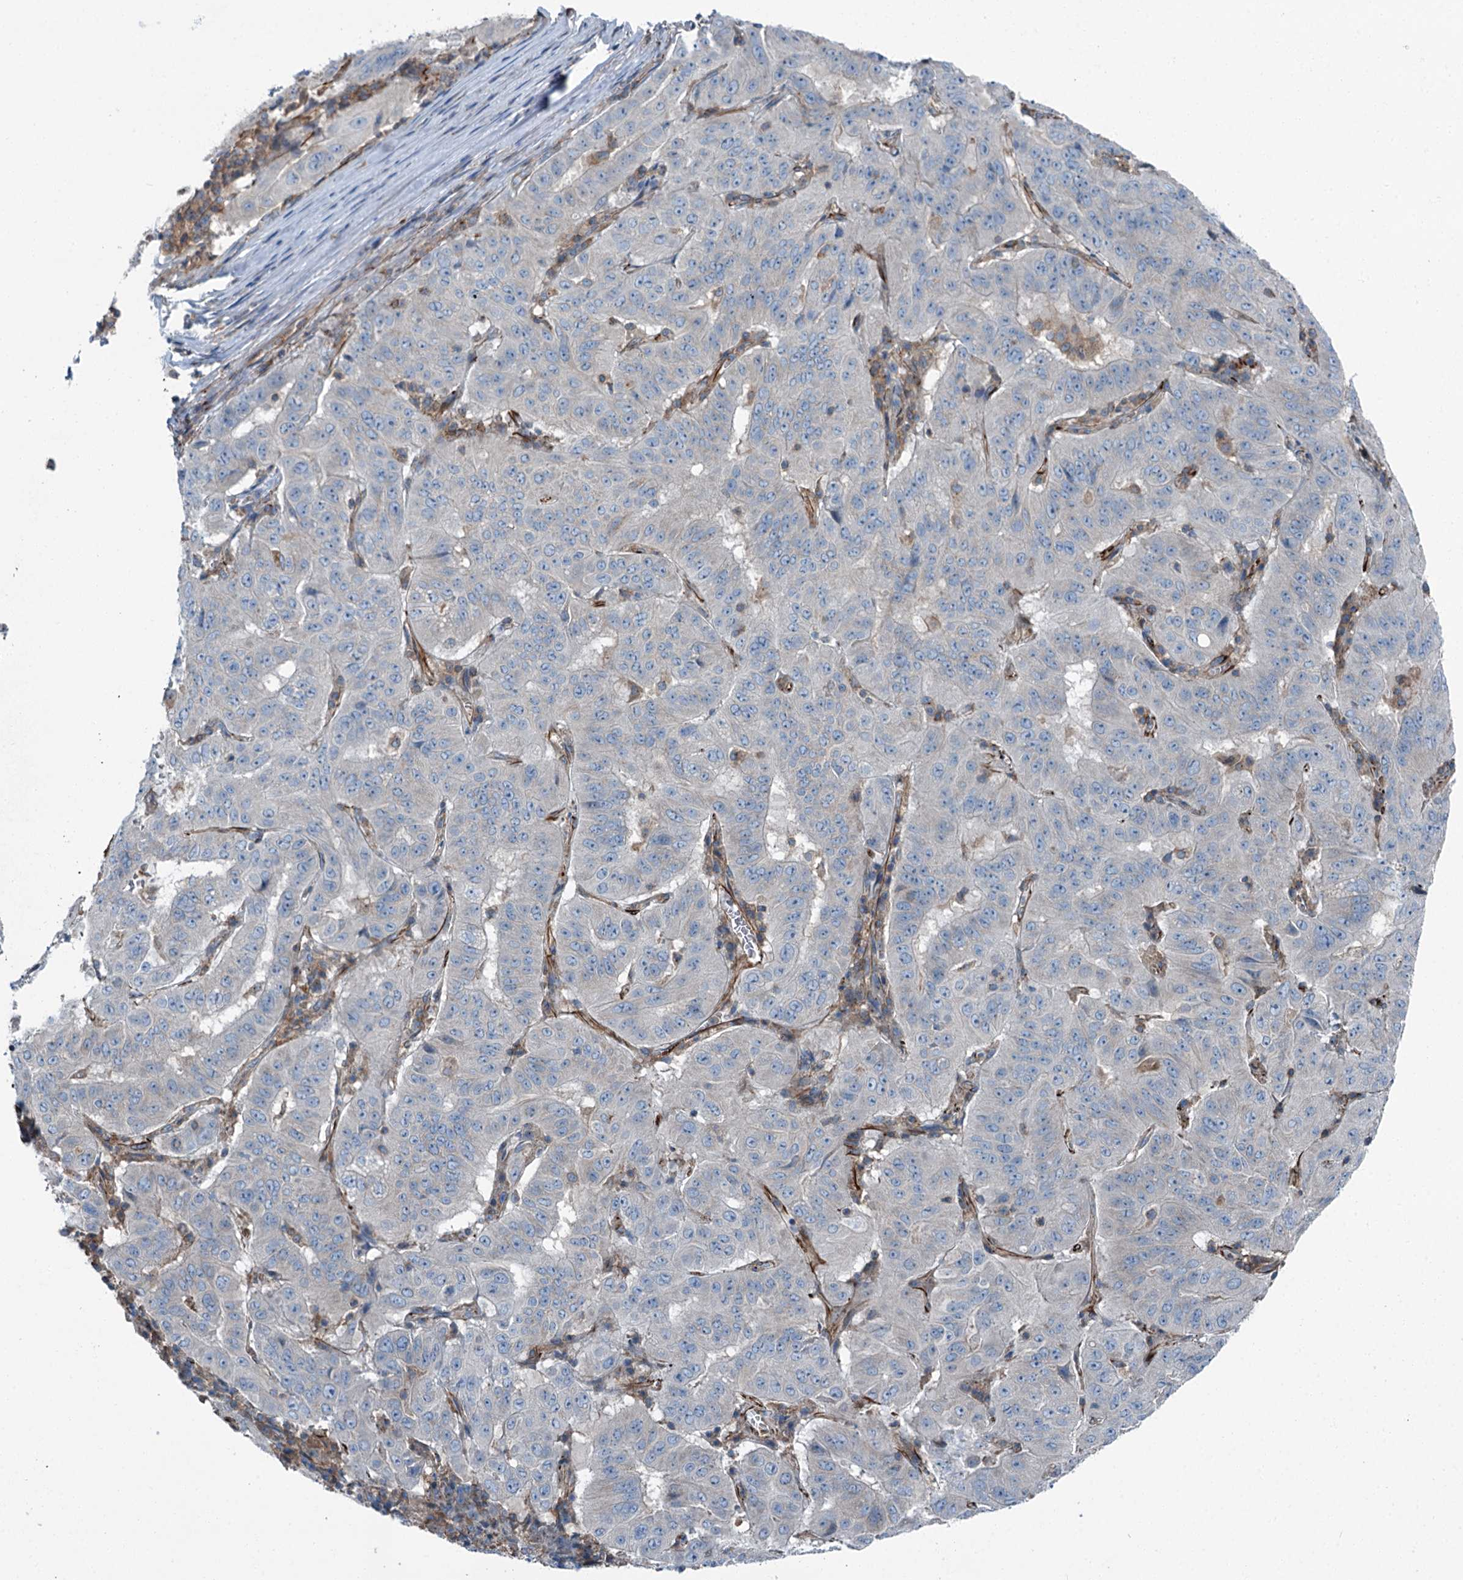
{"staining": {"intensity": "negative", "quantity": "none", "location": "none"}, "tissue": "pancreatic cancer", "cell_type": "Tumor cells", "image_type": "cancer", "snomed": [{"axis": "morphology", "description": "Adenocarcinoma, NOS"}, {"axis": "topography", "description": "Pancreas"}], "caption": "The histopathology image demonstrates no staining of tumor cells in adenocarcinoma (pancreatic).", "gene": "AXL", "patient": {"sex": "male", "age": 63}}